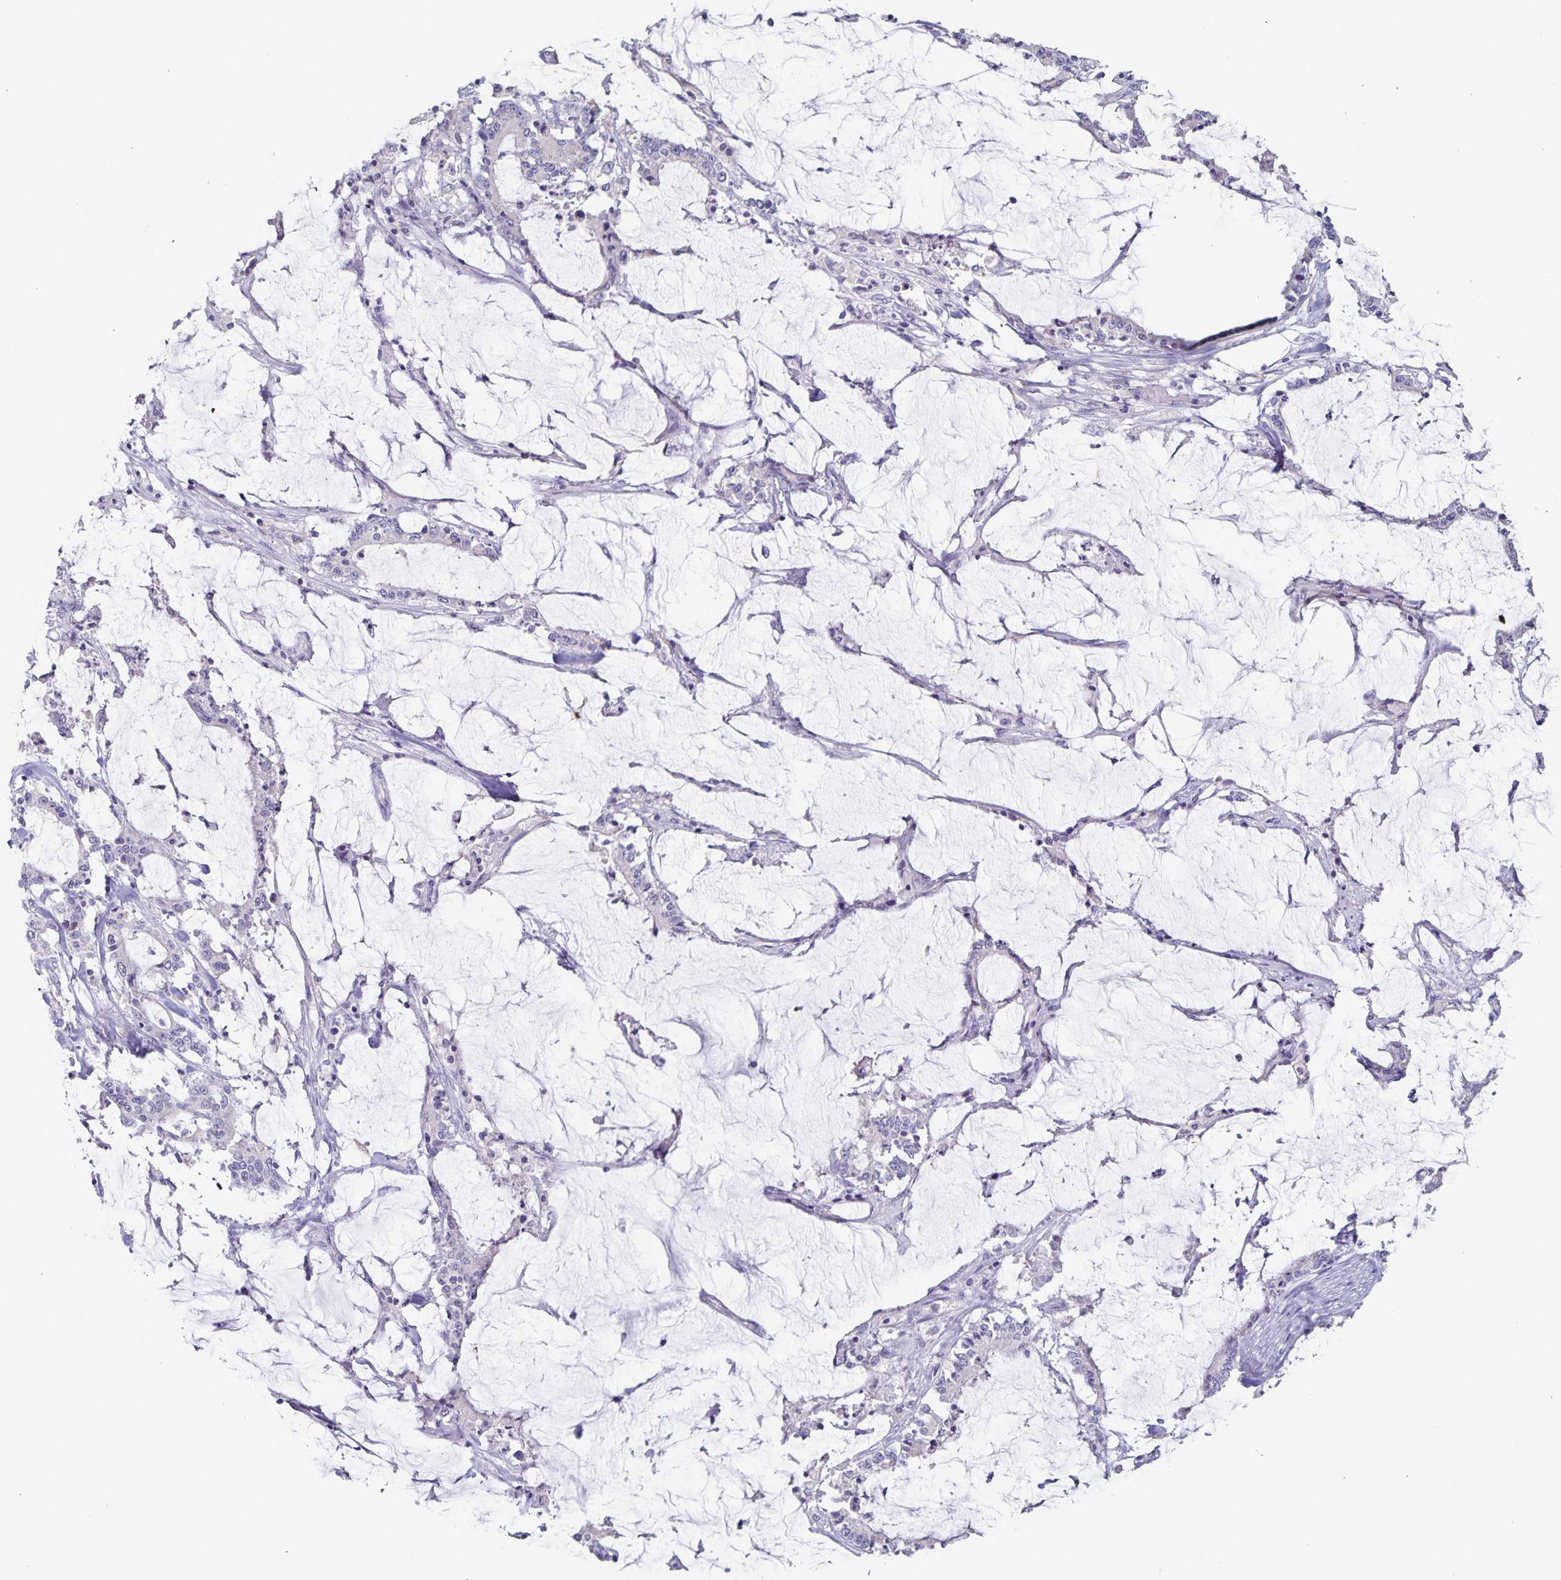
{"staining": {"intensity": "negative", "quantity": "none", "location": "none"}, "tissue": "stomach cancer", "cell_type": "Tumor cells", "image_type": "cancer", "snomed": [{"axis": "morphology", "description": "Adenocarcinoma, NOS"}, {"axis": "topography", "description": "Stomach, upper"}], "caption": "The IHC micrograph has no significant expression in tumor cells of stomach adenocarcinoma tissue.", "gene": "RPL36A", "patient": {"sex": "male", "age": 68}}